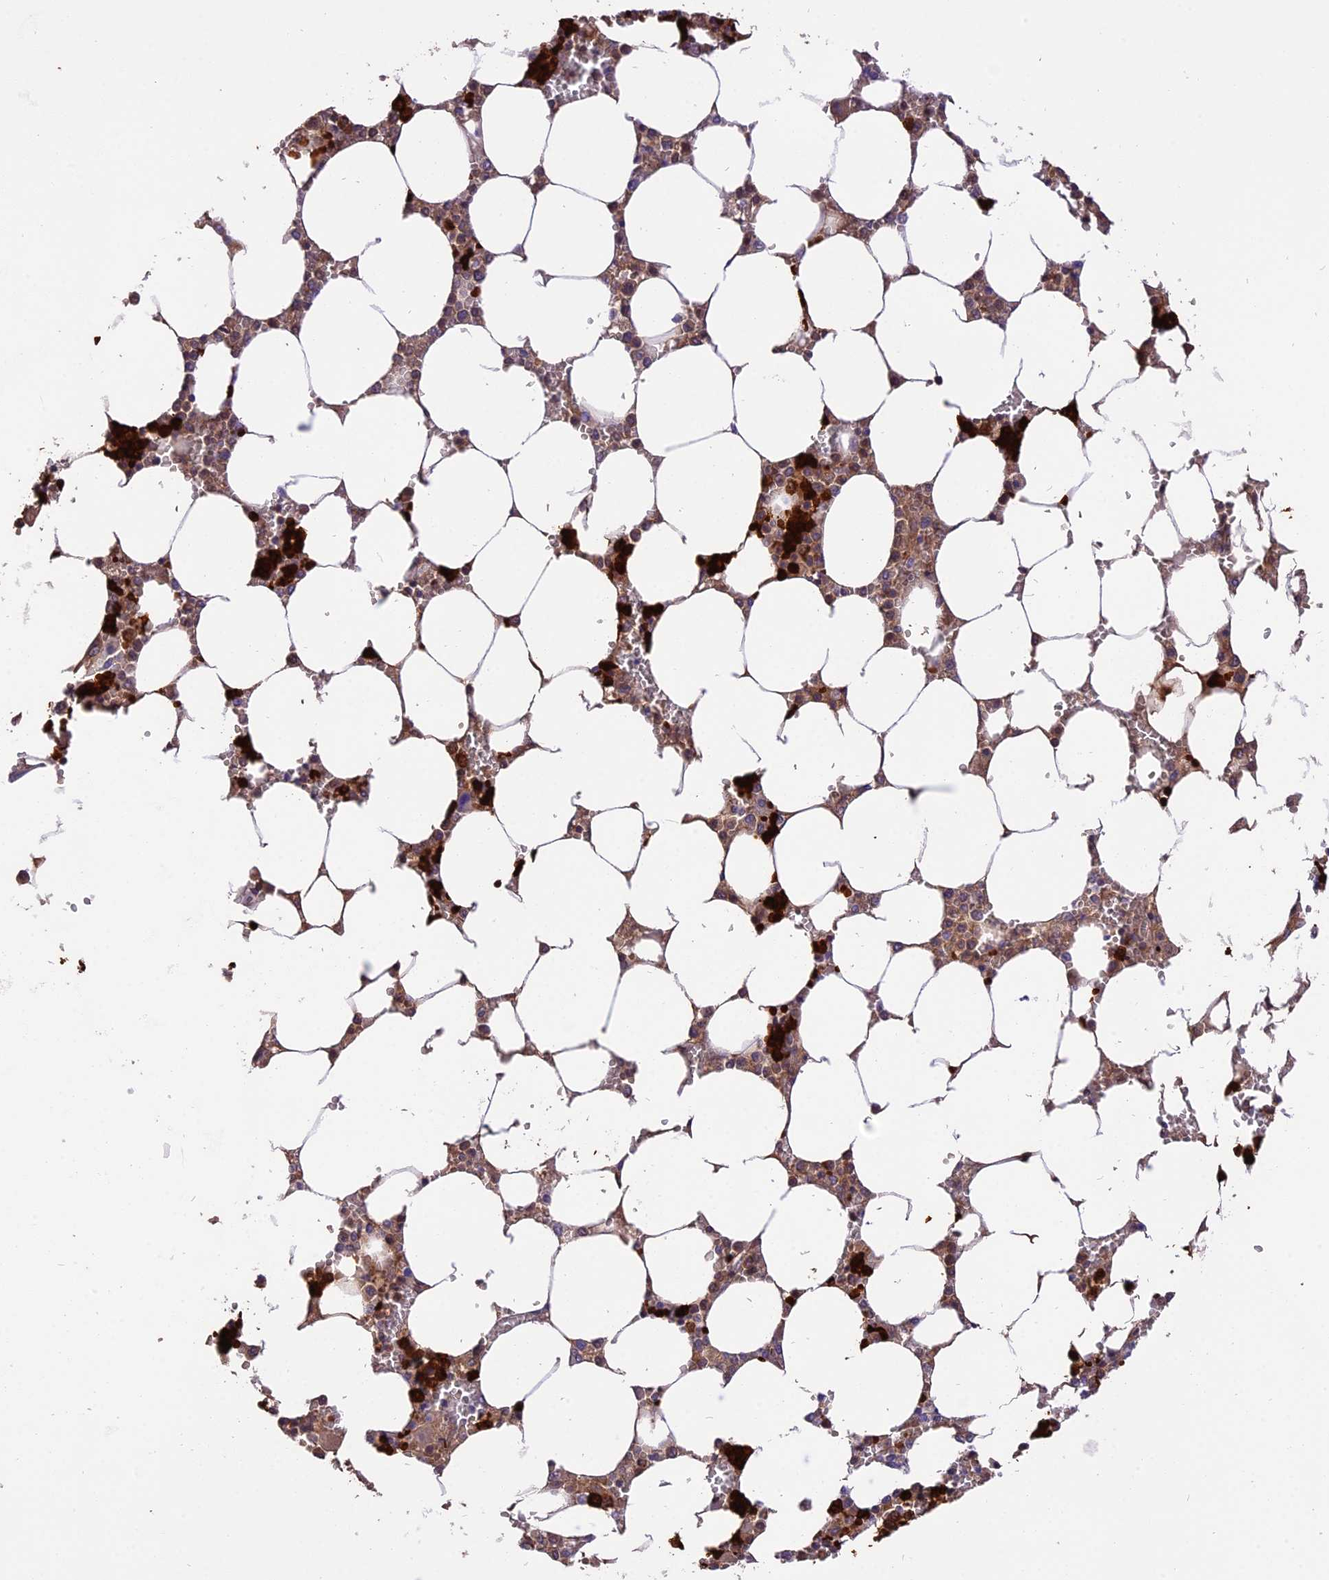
{"staining": {"intensity": "strong", "quantity": "25%-75%", "location": "cytoplasmic/membranous,nuclear"}, "tissue": "bone marrow", "cell_type": "Hematopoietic cells", "image_type": "normal", "snomed": [{"axis": "morphology", "description": "Normal tissue, NOS"}, {"axis": "topography", "description": "Bone marrow"}], "caption": "Strong cytoplasmic/membranous,nuclear positivity is identified in about 25%-75% of hematopoietic cells in benign bone marrow.", "gene": "AHSP", "patient": {"sex": "male", "age": 64}}